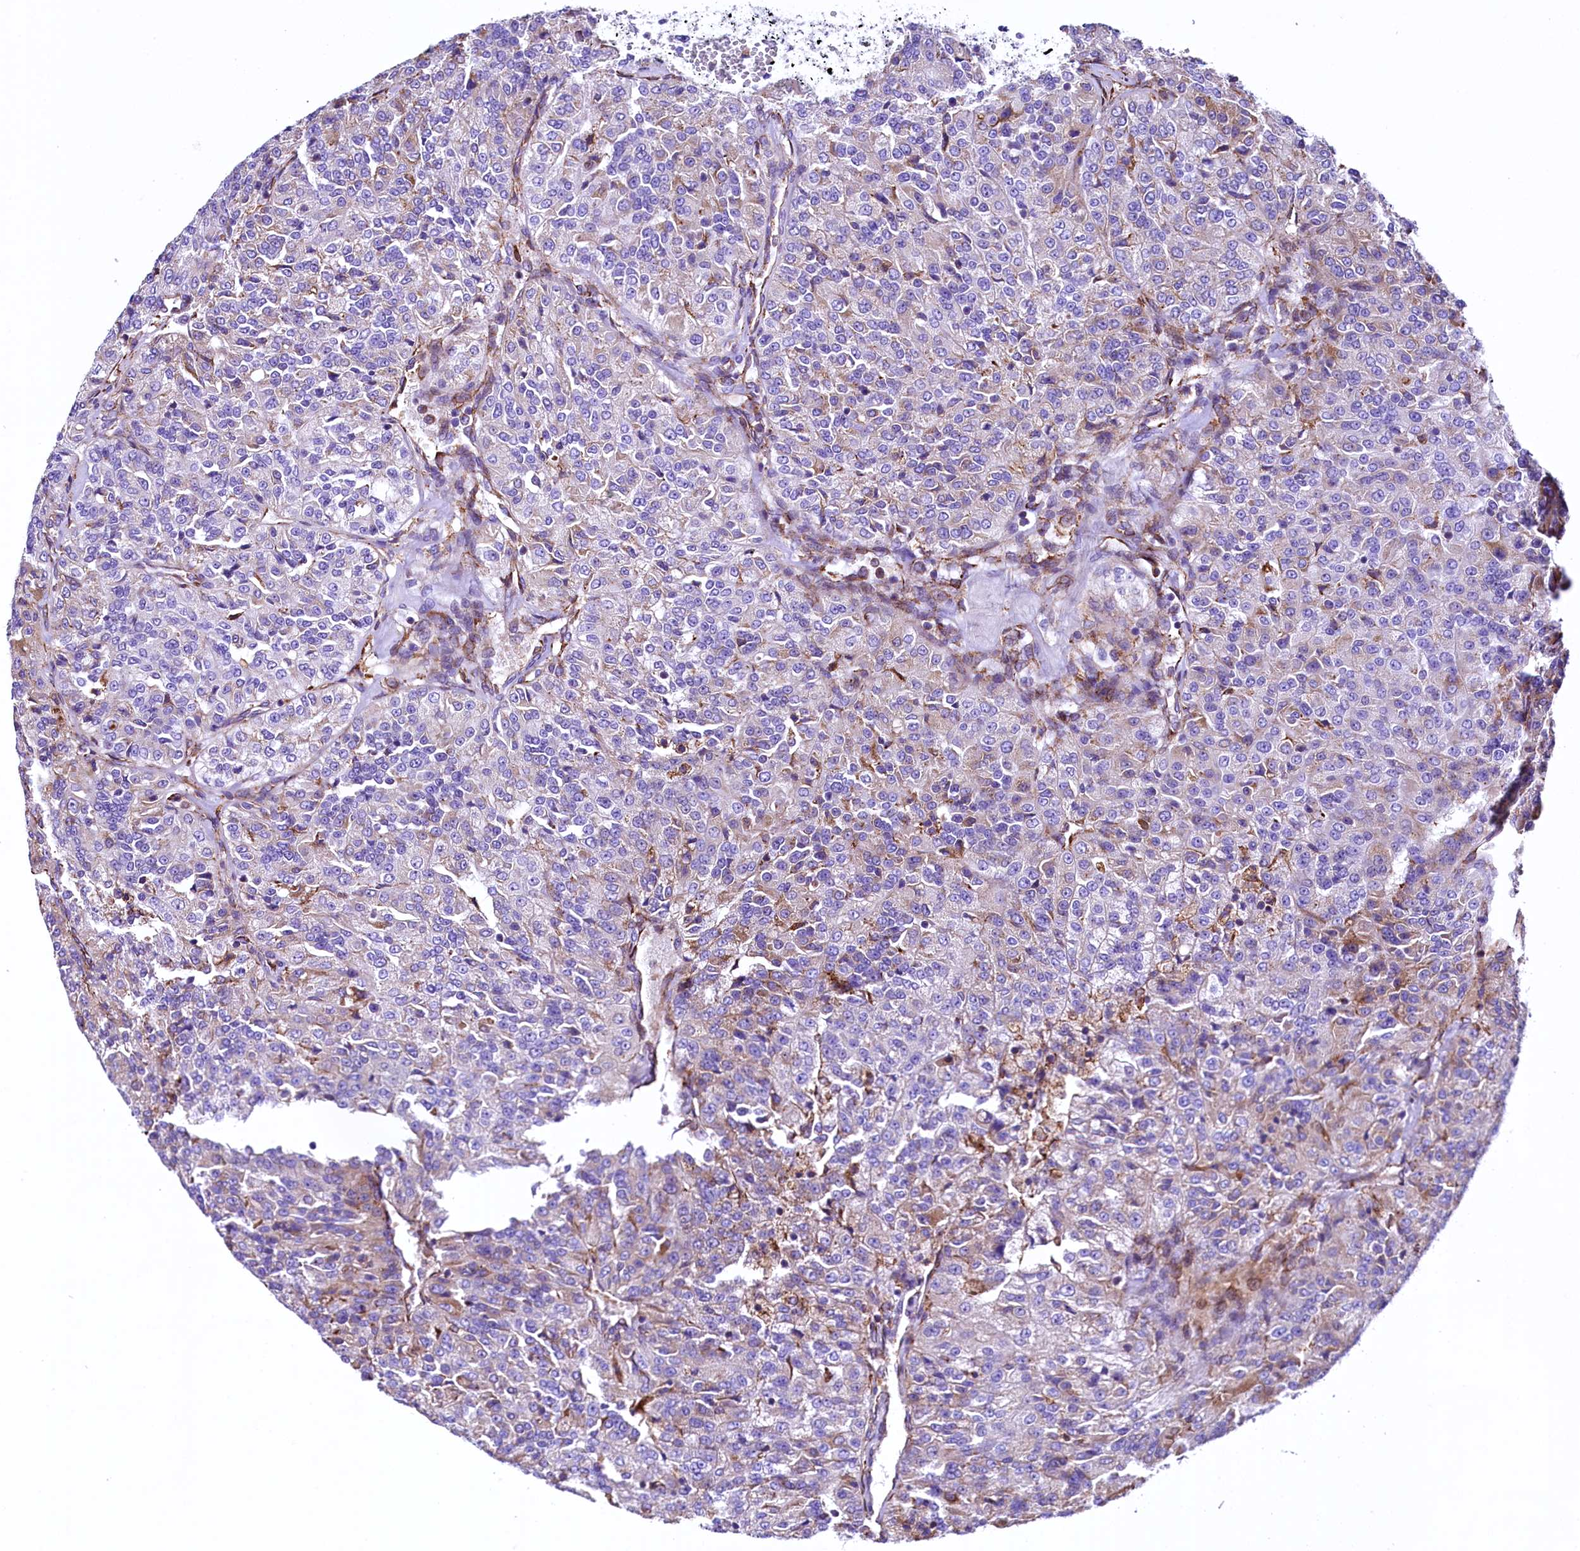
{"staining": {"intensity": "negative", "quantity": "none", "location": "none"}, "tissue": "renal cancer", "cell_type": "Tumor cells", "image_type": "cancer", "snomed": [{"axis": "morphology", "description": "Adenocarcinoma, NOS"}, {"axis": "topography", "description": "Kidney"}], "caption": "This image is of adenocarcinoma (renal) stained with immunohistochemistry to label a protein in brown with the nuclei are counter-stained blue. There is no expression in tumor cells.", "gene": "CMTR2", "patient": {"sex": "female", "age": 63}}